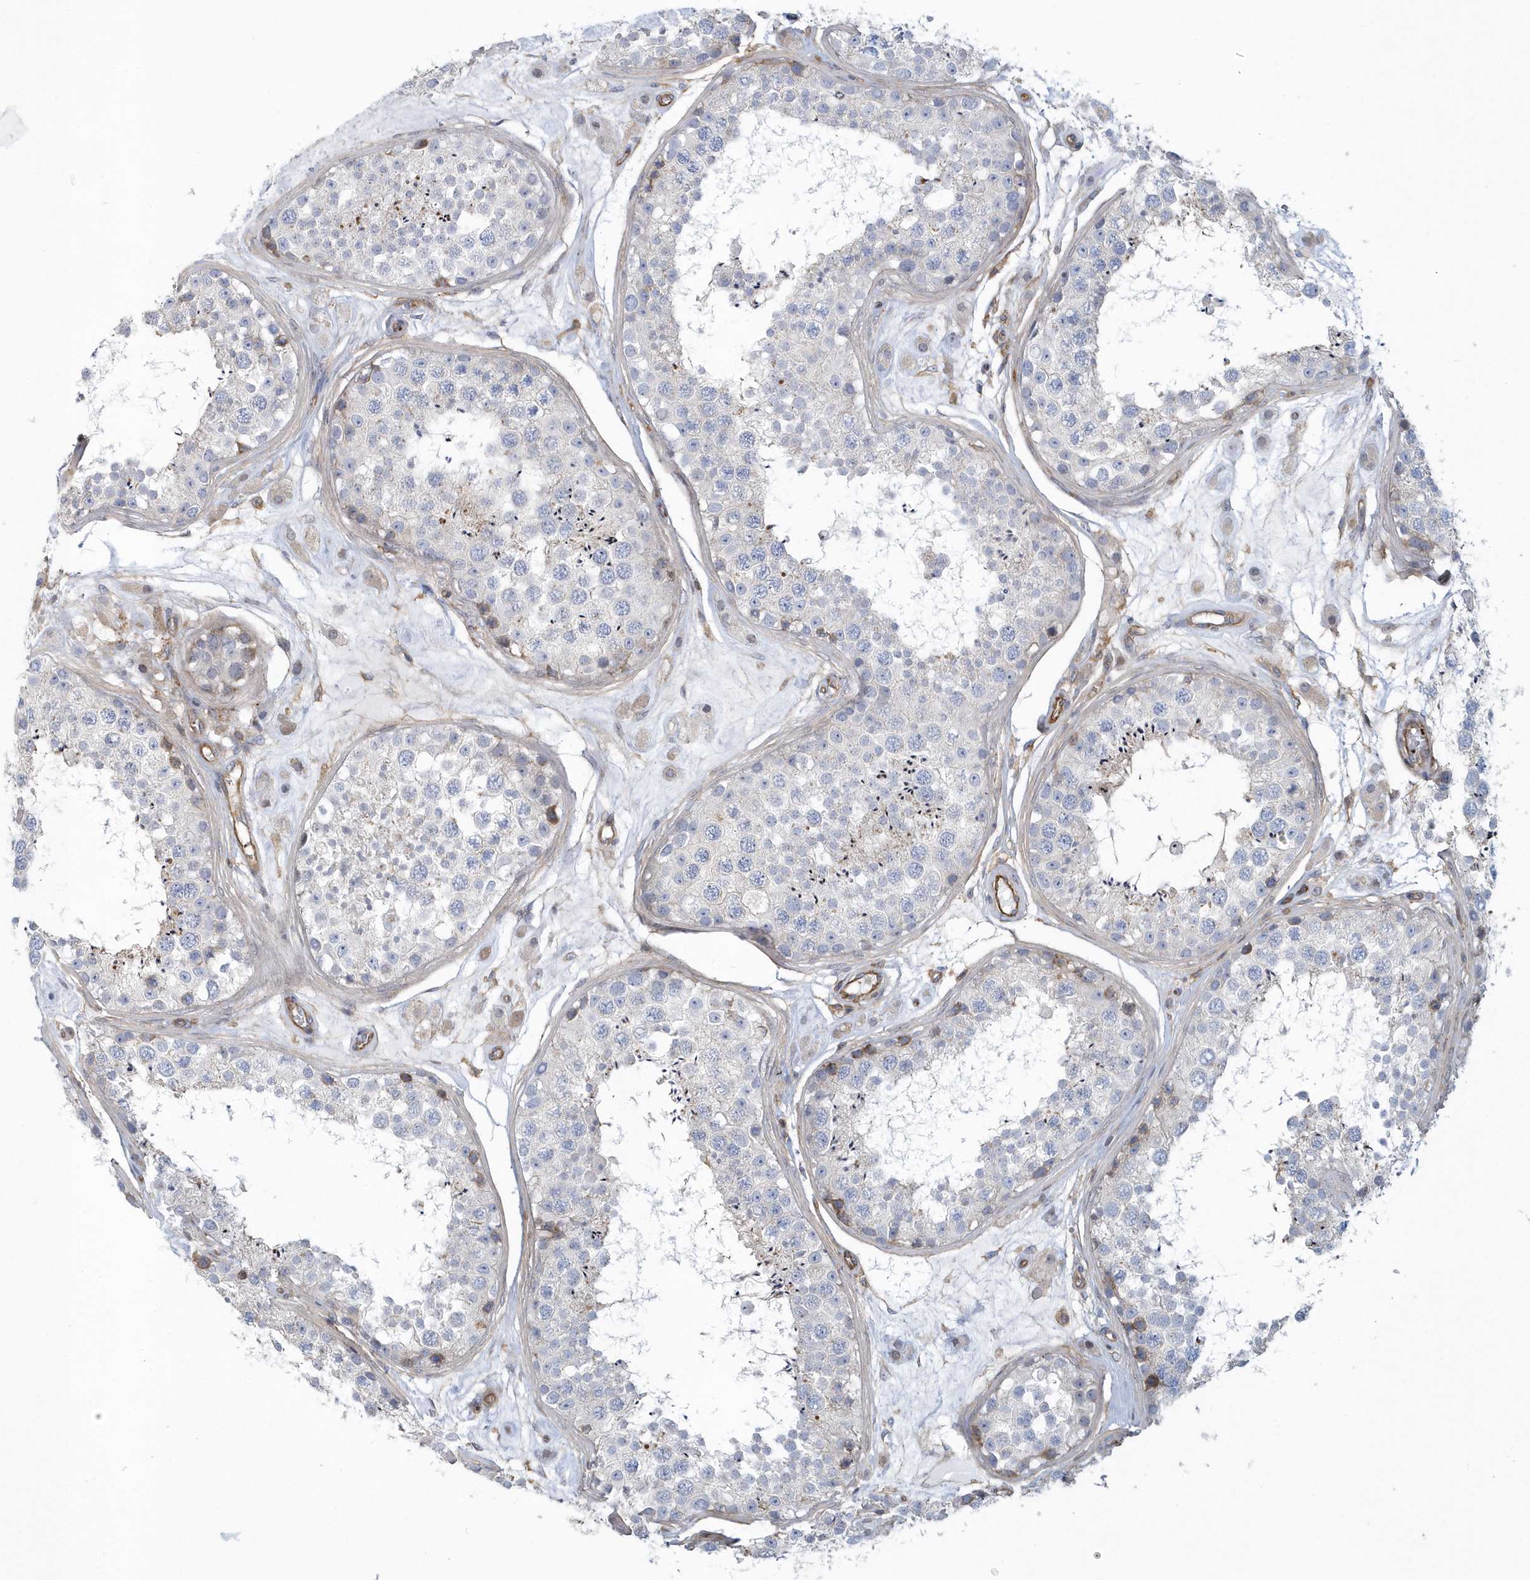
{"staining": {"intensity": "negative", "quantity": "none", "location": "none"}, "tissue": "testis", "cell_type": "Cells in seminiferous ducts", "image_type": "normal", "snomed": [{"axis": "morphology", "description": "Normal tissue, NOS"}, {"axis": "topography", "description": "Testis"}], "caption": "The micrograph exhibits no significant positivity in cells in seminiferous ducts of testis. Nuclei are stained in blue.", "gene": "ARAP2", "patient": {"sex": "male", "age": 25}}